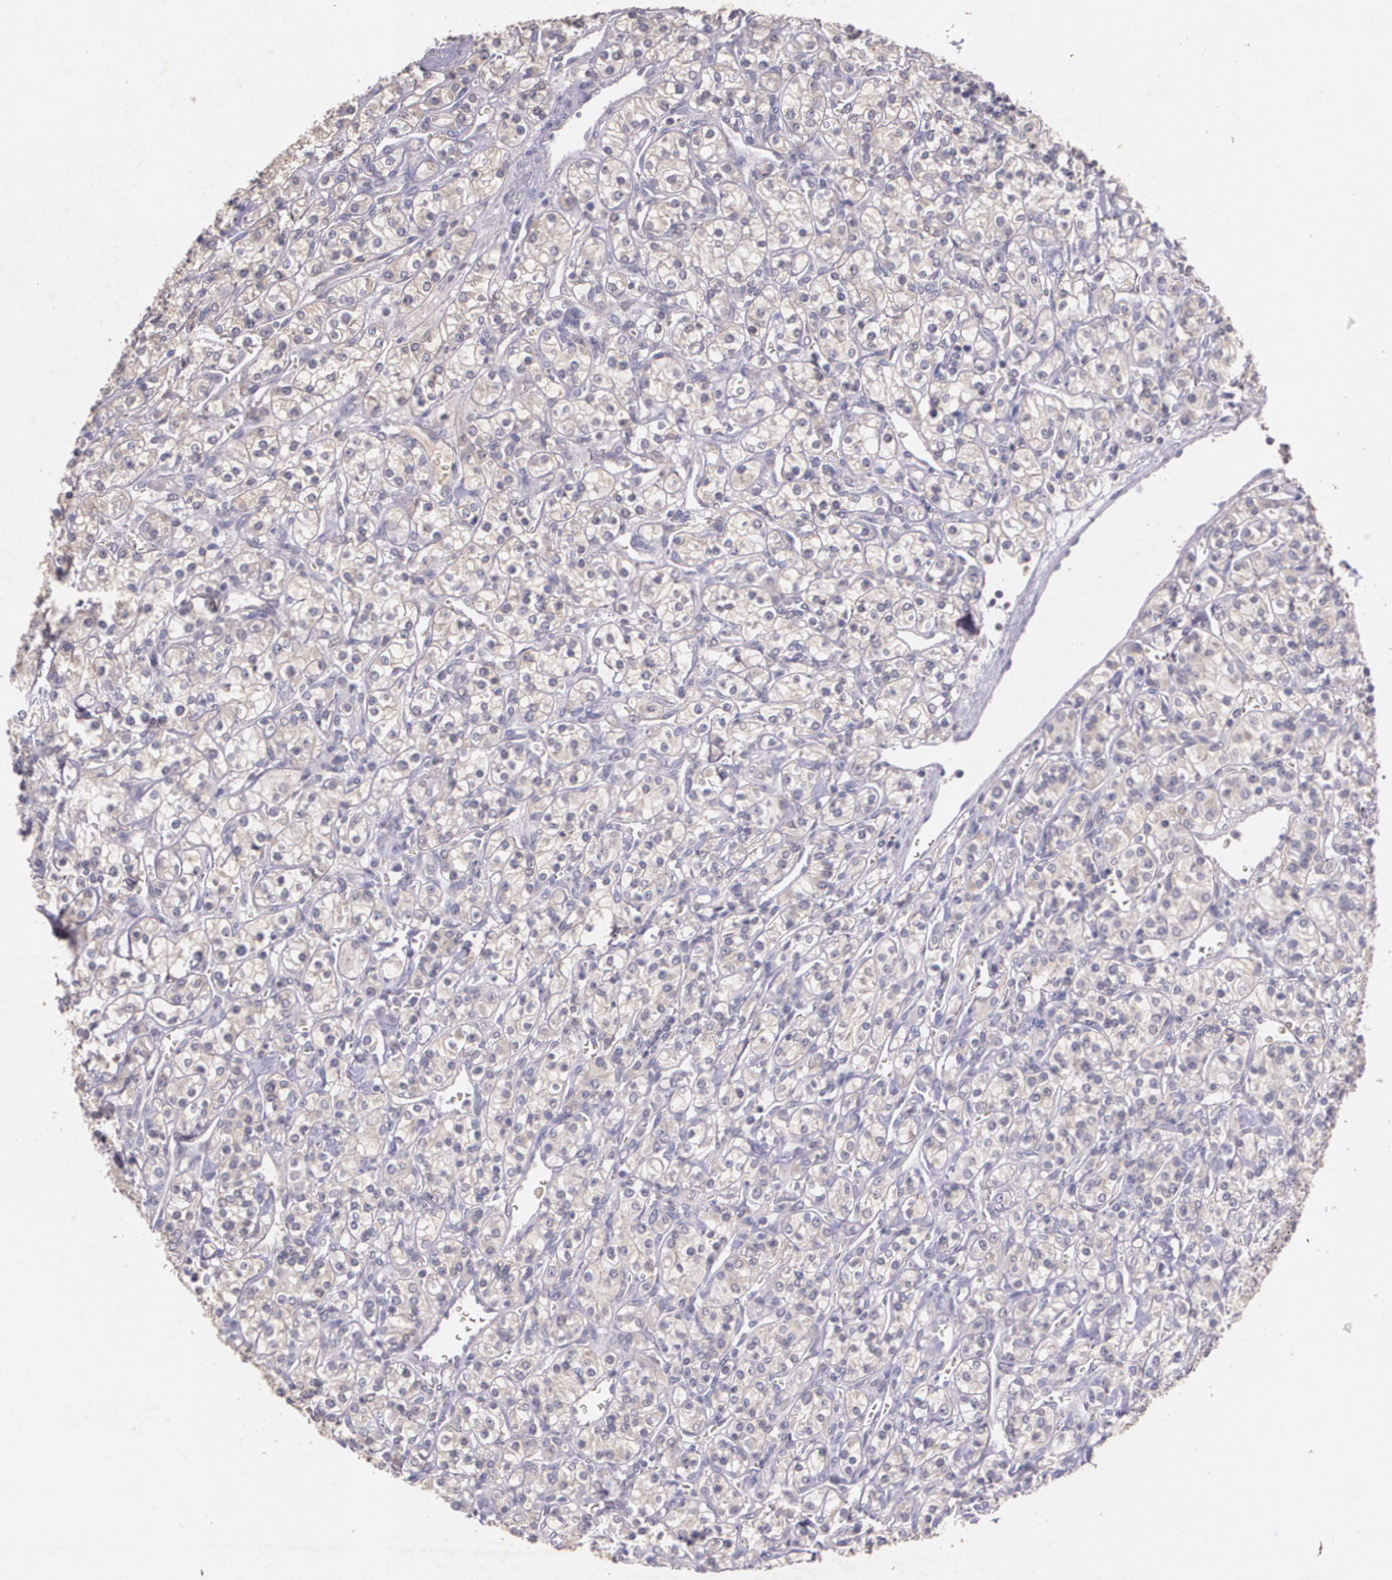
{"staining": {"intensity": "weak", "quantity": ">75%", "location": "cytoplasmic/membranous"}, "tissue": "renal cancer", "cell_type": "Tumor cells", "image_type": "cancer", "snomed": [{"axis": "morphology", "description": "Adenocarcinoma, NOS"}, {"axis": "topography", "description": "Kidney"}], "caption": "Adenocarcinoma (renal) stained for a protein demonstrates weak cytoplasmic/membranous positivity in tumor cells.", "gene": "TM4SF1", "patient": {"sex": "male", "age": 77}}